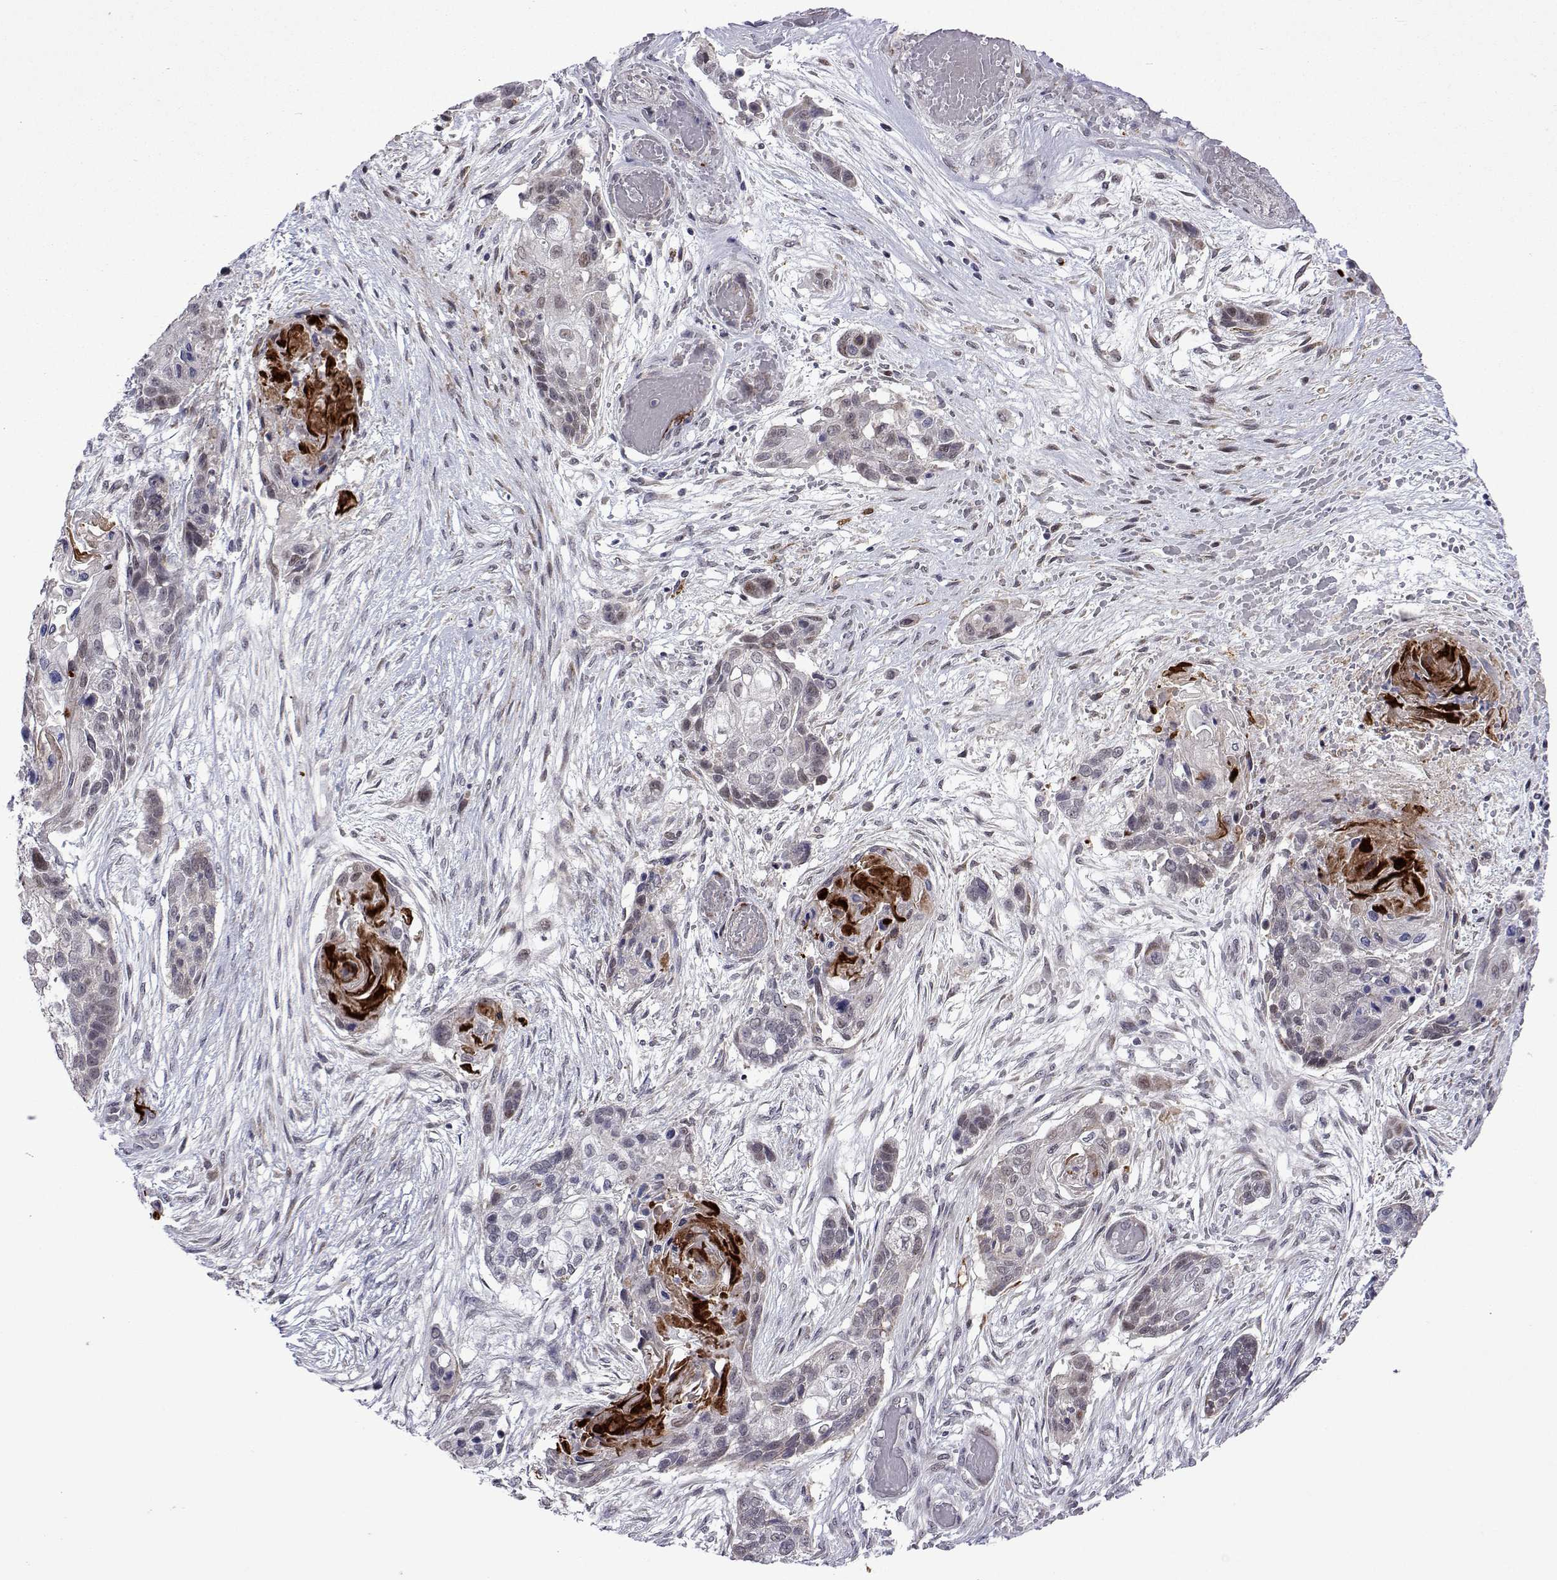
{"staining": {"intensity": "strong", "quantity": "<25%", "location": "cytoplasmic/membranous,nuclear"}, "tissue": "lung cancer", "cell_type": "Tumor cells", "image_type": "cancer", "snomed": [{"axis": "morphology", "description": "Squamous cell carcinoma, NOS"}, {"axis": "topography", "description": "Lung"}], "caption": "Immunohistochemistry of human lung squamous cell carcinoma demonstrates medium levels of strong cytoplasmic/membranous and nuclear expression in approximately <25% of tumor cells.", "gene": "EFCAB3", "patient": {"sex": "male", "age": 69}}